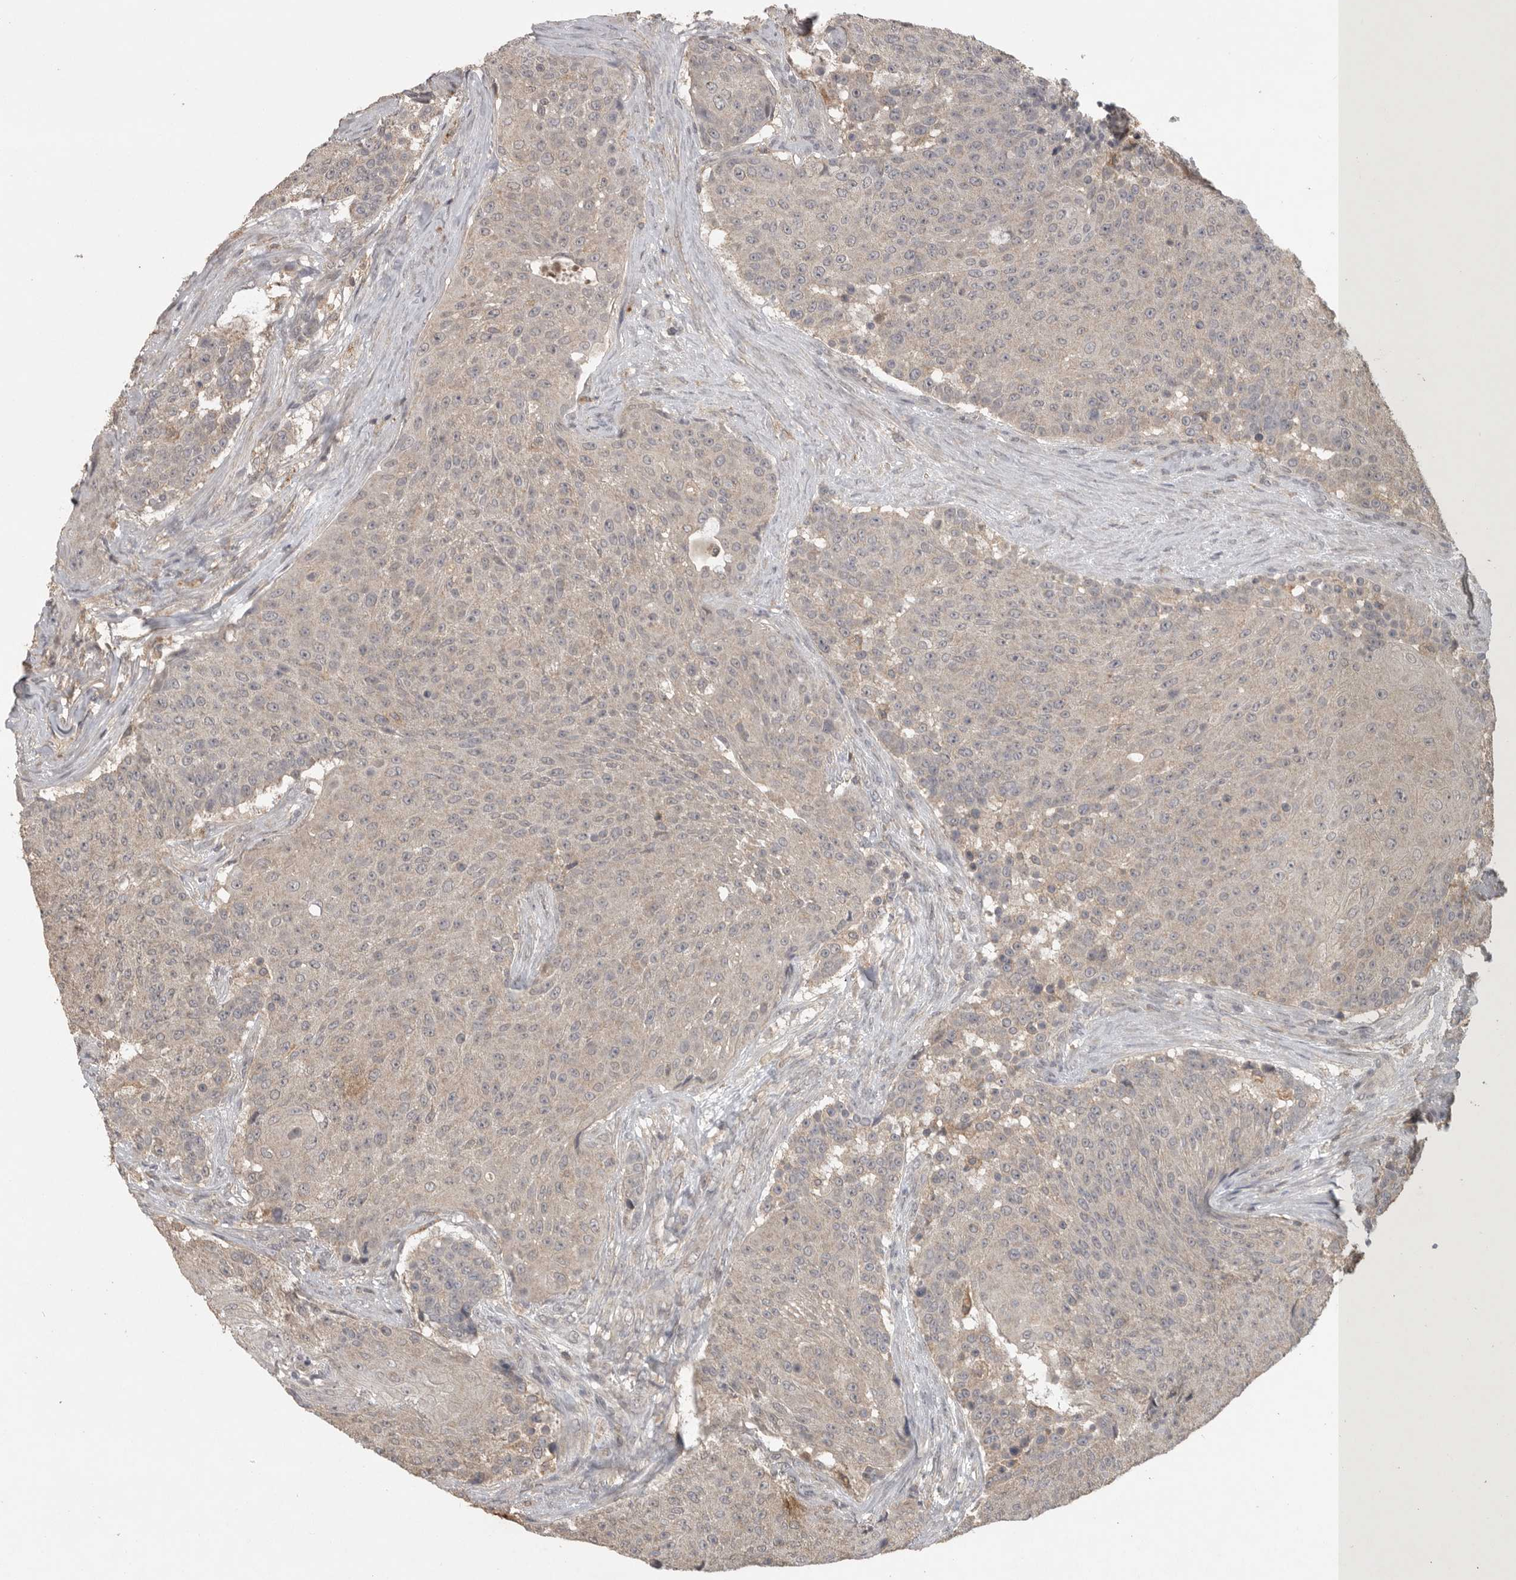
{"staining": {"intensity": "weak", "quantity": "<25%", "location": "cytoplasmic/membranous"}, "tissue": "urothelial cancer", "cell_type": "Tumor cells", "image_type": "cancer", "snomed": [{"axis": "morphology", "description": "Urothelial carcinoma, High grade"}, {"axis": "topography", "description": "Urinary bladder"}], "caption": "The photomicrograph demonstrates no staining of tumor cells in urothelial carcinoma (high-grade).", "gene": "ADAMTS4", "patient": {"sex": "female", "age": 63}}